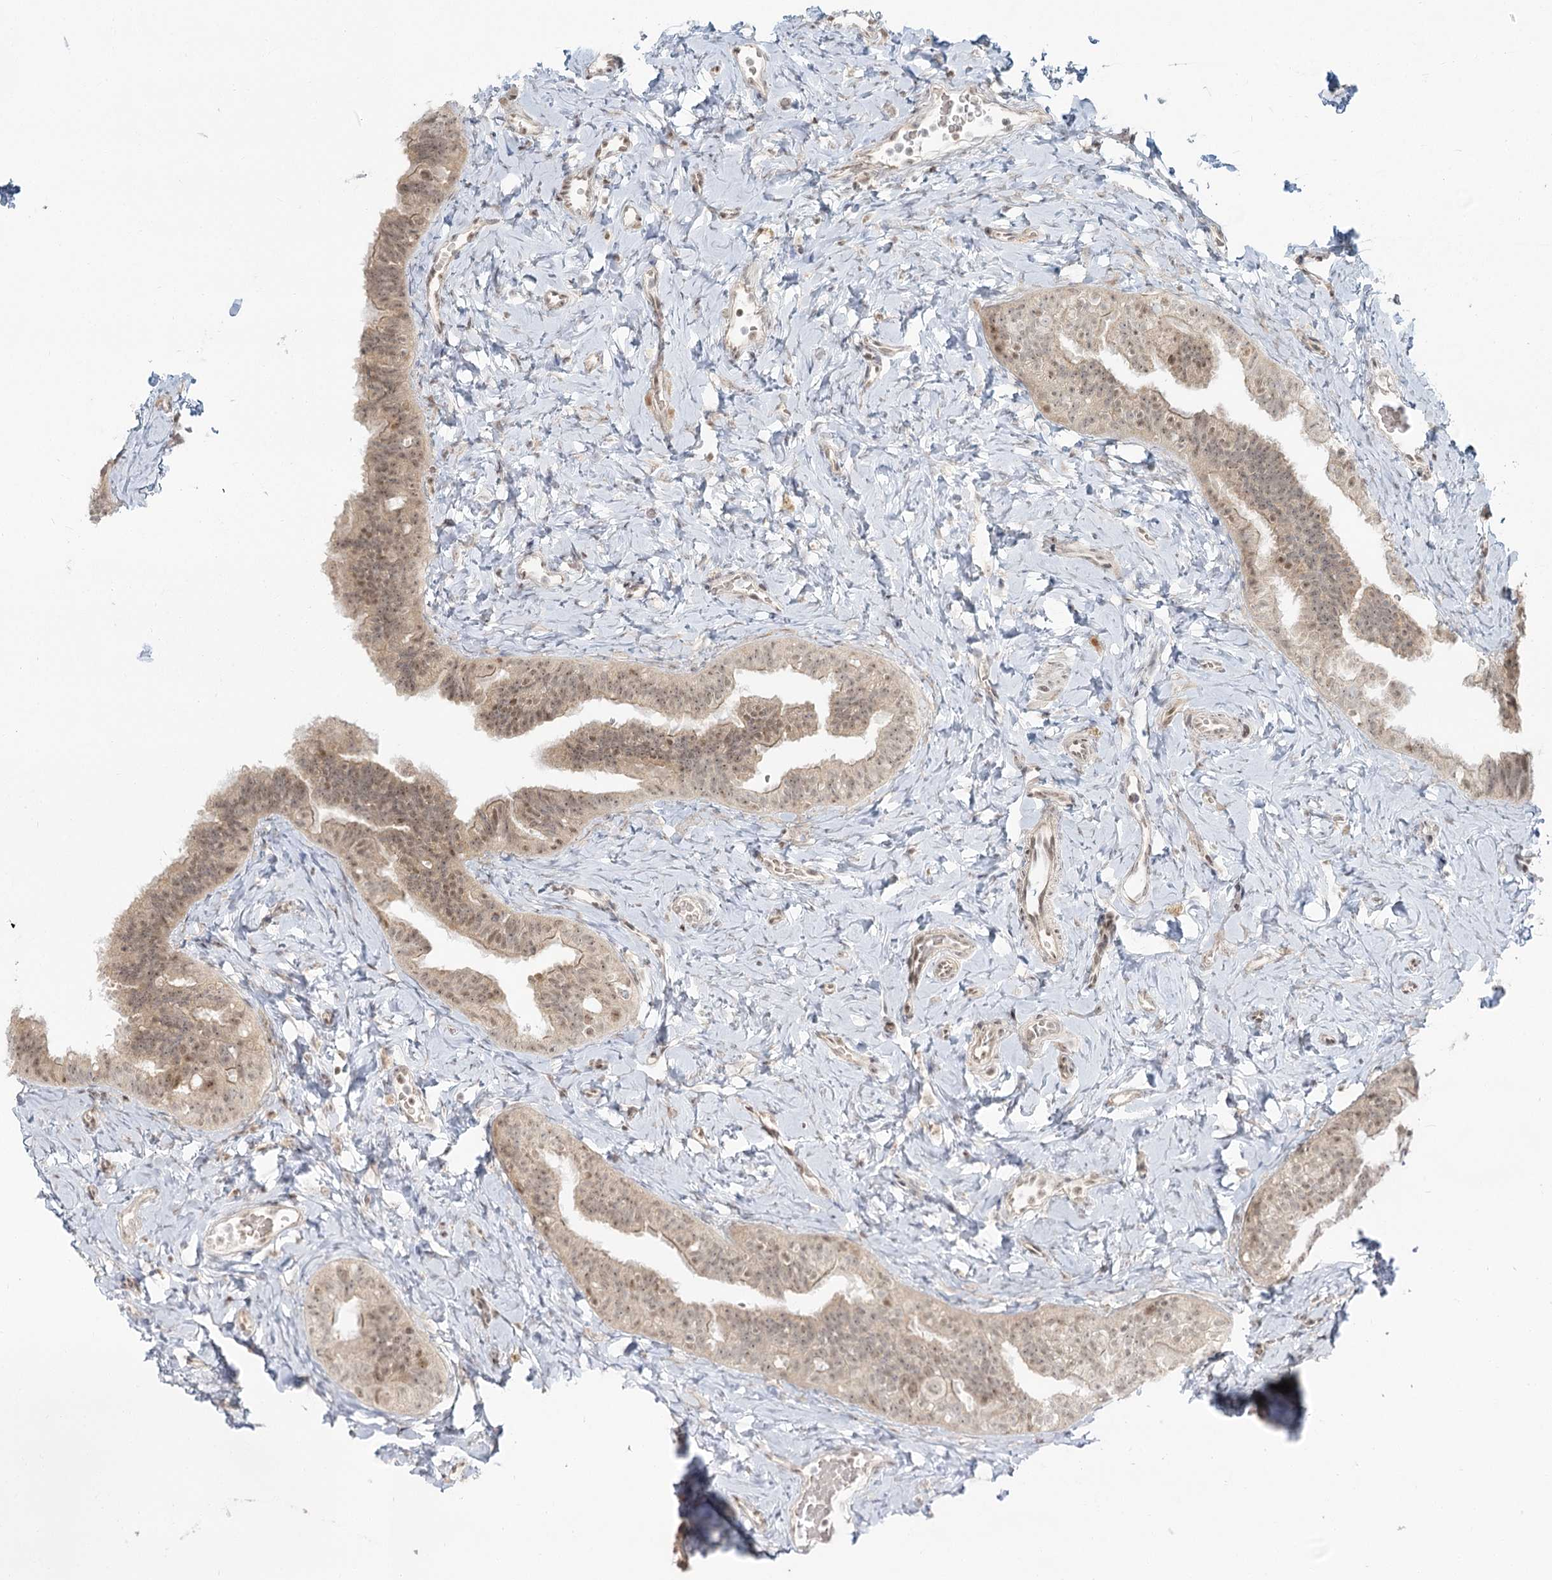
{"staining": {"intensity": "weak", "quantity": "25%-75%", "location": "cytoplasmic/membranous,nuclear"}, "tissue": "fallopian tube", "cell_type": "Glandular cells", "image_type": "normal", "snomed": [{"axis": "morphology", "description": "Normal tissue, NOS"}, {"axis": "topography", "description": "Fallopian tube"}], "caption": "Protein staining by IHC exhibits weak cytoplasmic/membranous,nuclear positivity in approximately 25%-75% of glandular cells in normal fallopian tube. (Brightfield microscopy of DAB IHC at high magnification).", "gene": "R3HCC1L", "patient": {"sex": "female", "age": 39}}